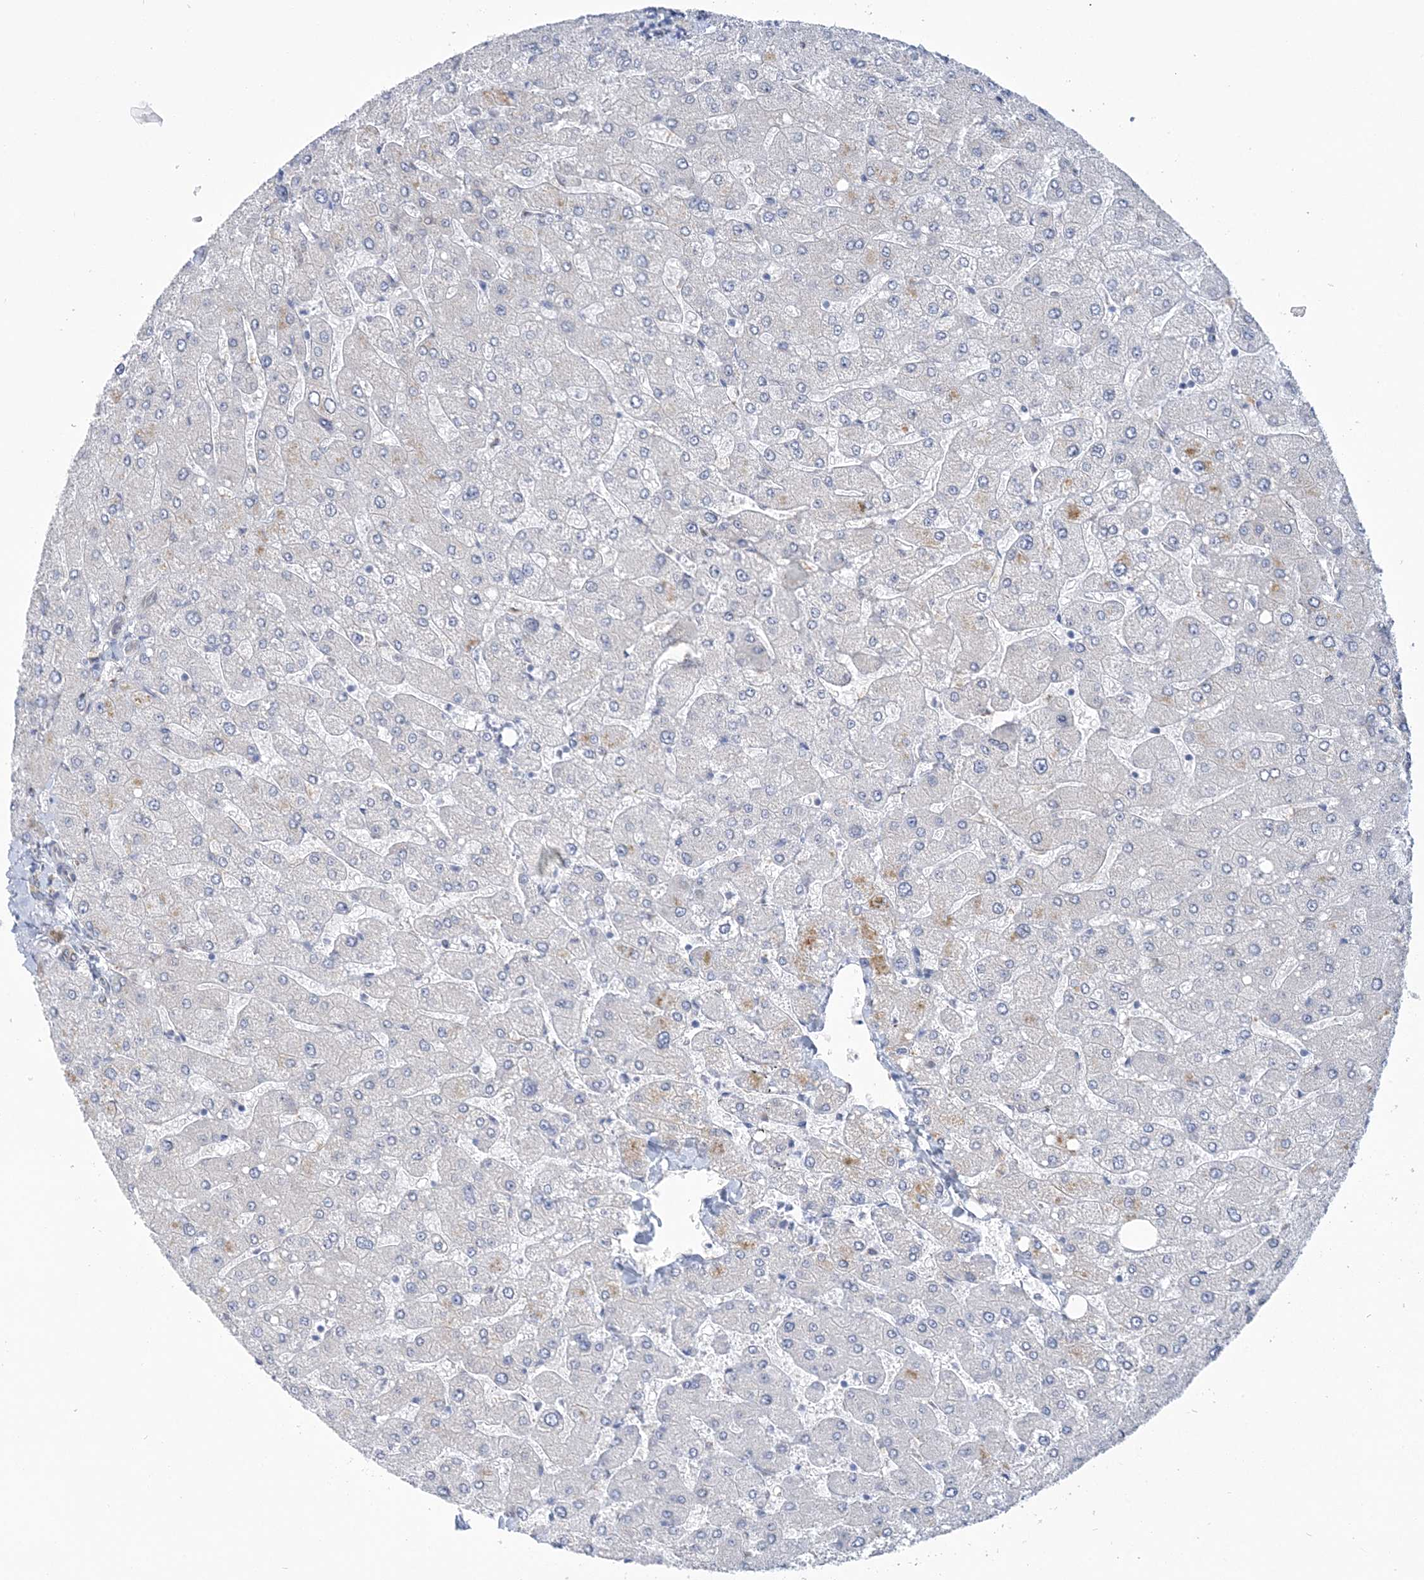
{"staining": {"intensity": "moderate", "quantity": "25%-75%", "location": "cytoplasmic/membranous"}, "tissue": "liver", "cell_type": "Cholangiocytes", "image_type": "normal", "snomed": [{"axis": "morphology", "description": "Normal tissue, NOS"}, {"axis": "topography", "description": "Liver"}], "caption": "An immunohistochemistry micrograph of benign tissue is shown. Protein staining in brown shows moderate cytoplasmic/membranous positivity in liver within cholangiocytes. The staining was performed using DAB to visualize the protein expression in brown, while the nuclei were stained in blue with hematoxylin (Magnification: 20x).", "gene": "PLEKHG4B", "patient": {"sex": "male", "age": 55}}